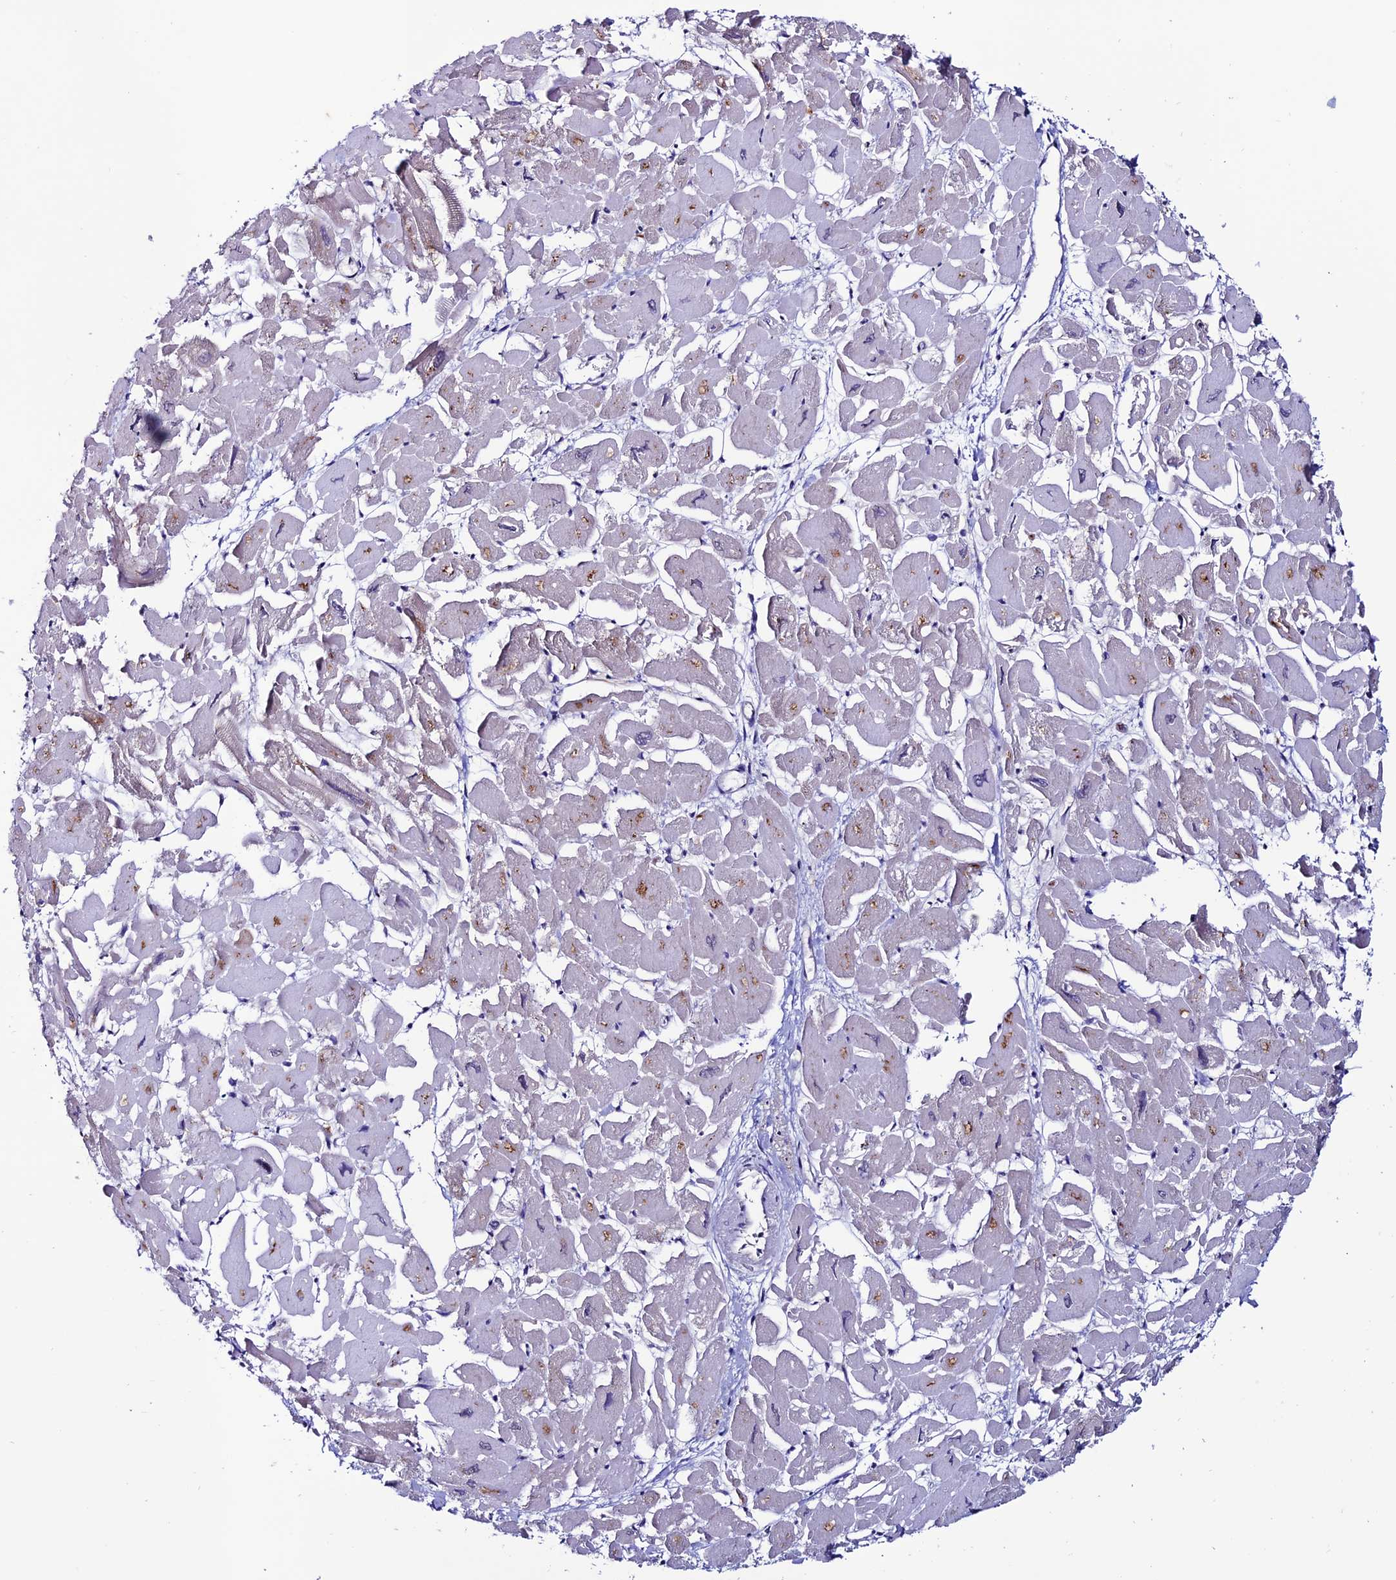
{"staining": {"intensity": "negative", "quantity": "none", "location": "none"}, "tissue": "heart muscle", "cell_type": "Cardiomyocytes", "image_type": "normal", "snomed": [{"axis": "morphology", "description": "Normal tissue, NOS"}, {"axis": "topography", "description": "Heart"}], "caption": "Benign heart muscle was stained to show a protein in brown. There is no significant staining in cardiomyocytes. The staining was performed using DAB to visualize the protein expression in brown, while the nuclei were stained in blue with hematoxylin (Magnification: 20x).", "gene": "FZD8", "patient": {"sex": "male", "age": 54}}